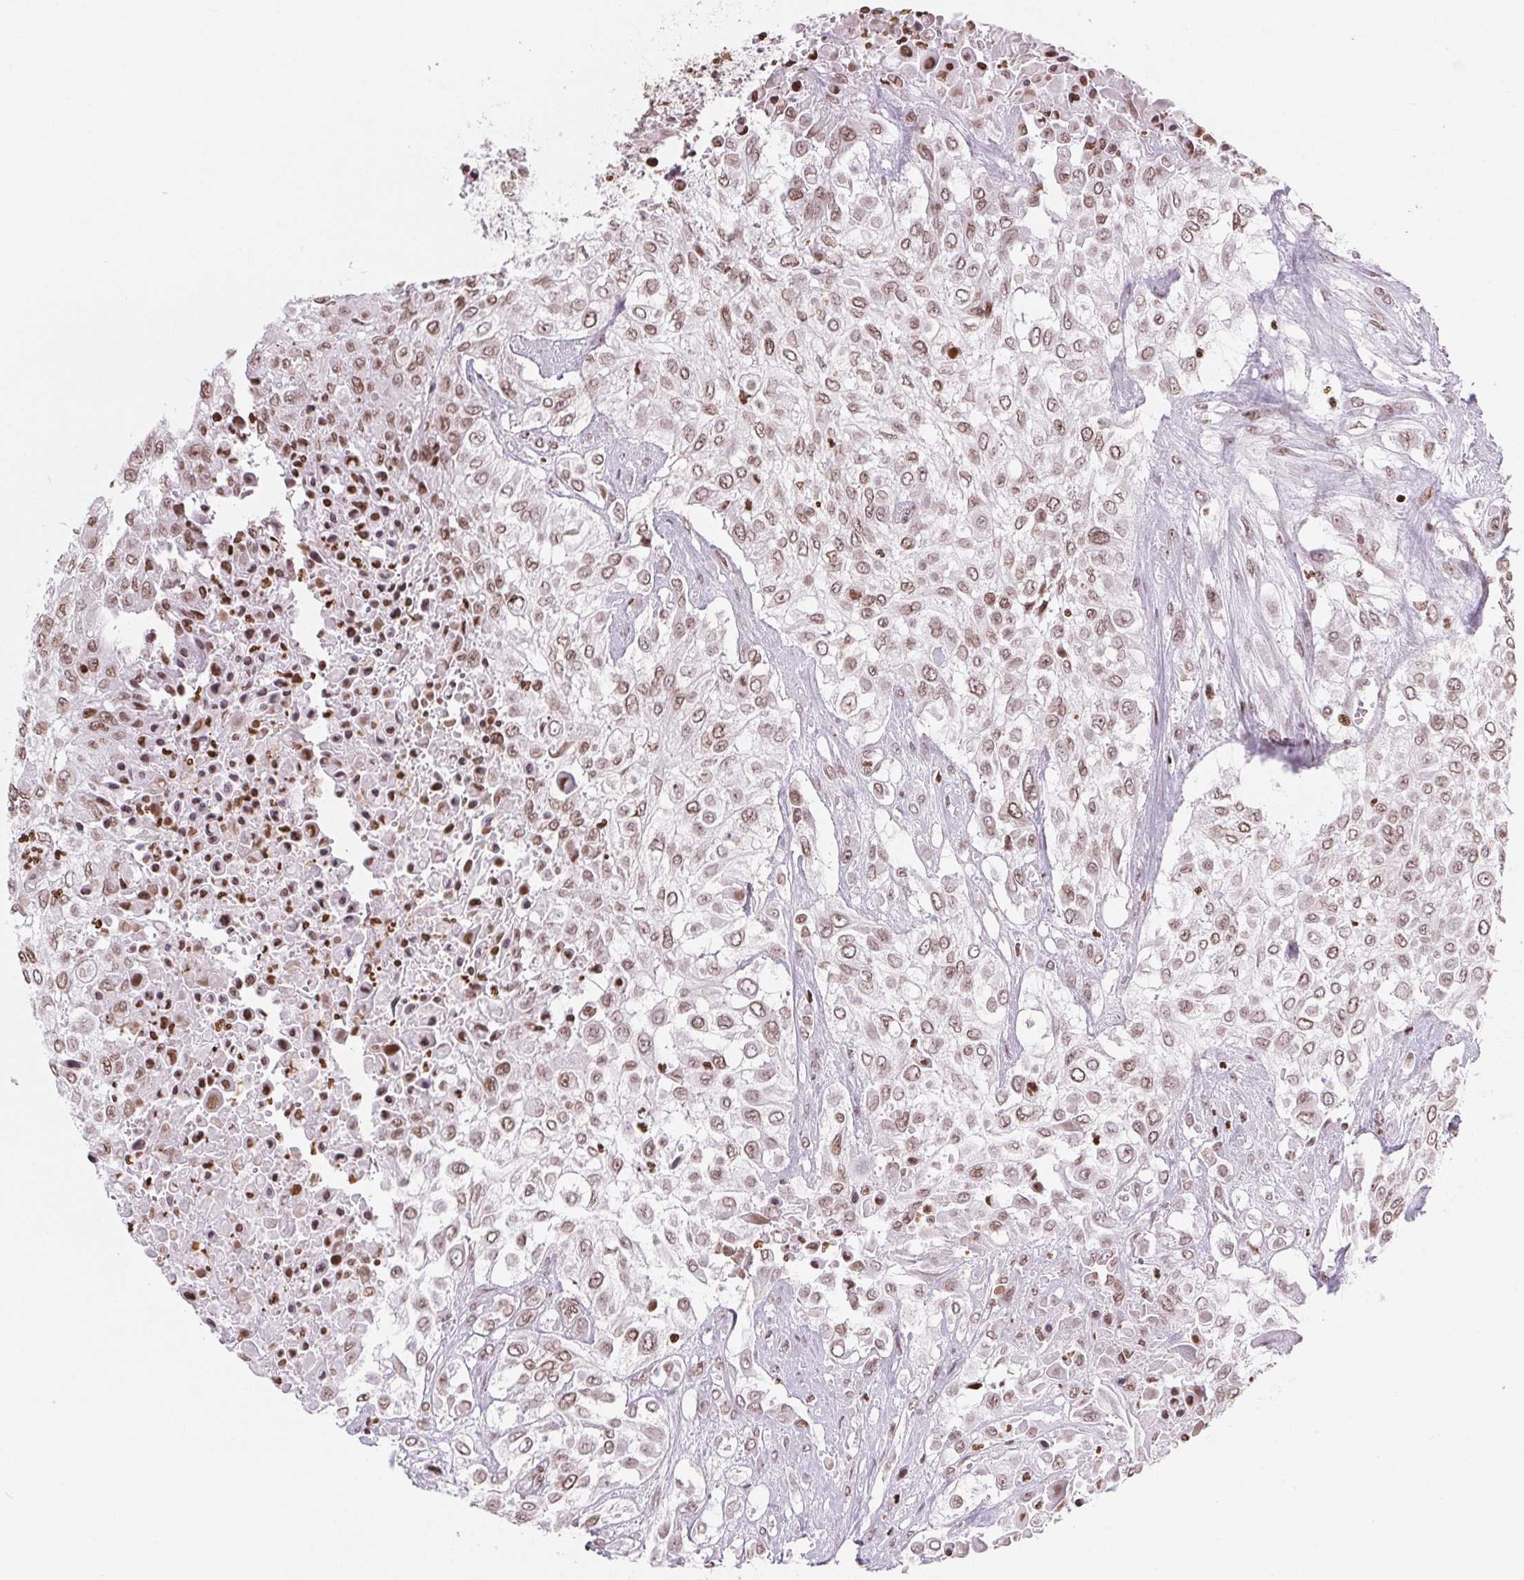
{"staining": {"intensity": "moderate", "quantity": ">75%", "location": "cytoplasmic/membranous,nuclear"}, "tissue": "urothelial cancer", "cell_type": "Tumor cells", "image_type": "cancer", "snomed": [{"axis": "morphology", "description": "Urothelial carcinoma, High grade"}, {"axis": "topography", "description": "Urinary bladder"}], "caption": "An image showing moderate cytoplasmic/membranous and nuclear positivity in approximately >75% of tumor cells in urothelial carcinoma (high-grade), as visualized by brown immunohistochemical staining.", "gene": "SMIM12", "patient": {"sex": "male", "age": 57}}